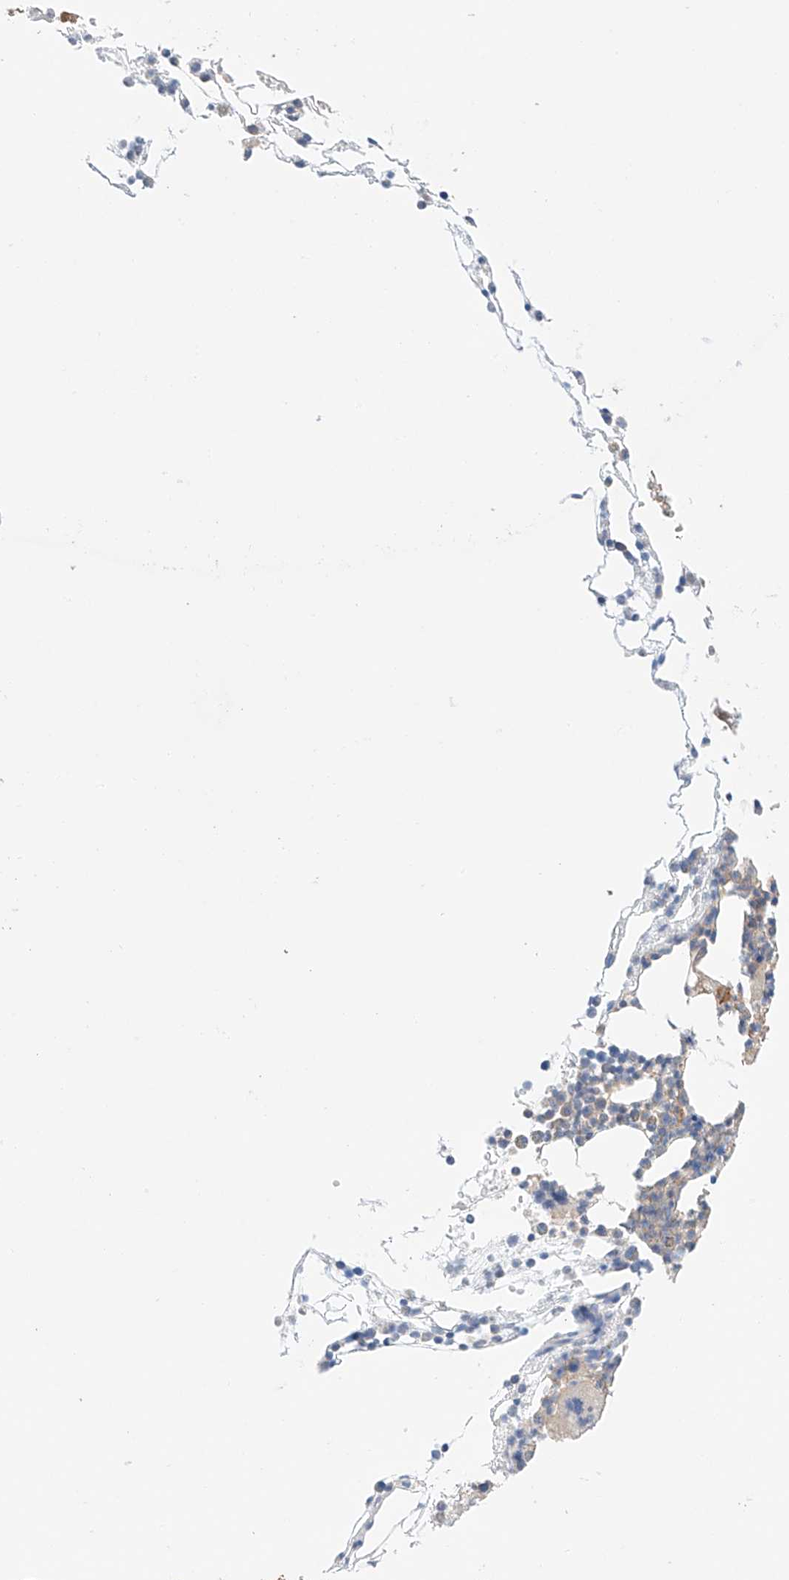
{"staining": {"intensity": "negative", "quantity": "none", "location": "none"}, "tissue": "bone marrow", "cell_type": "Hematopoietic cells", "image_type": "normal", "snomed": [{"axis": "morphology", "description": "Normal tissue, NOS"}, {"axis": "morphology", "description": "Inflammation, NOS"}, {"axis": "topography", "description": "Bone marrow"}], "caption": "Immunohistochemical staining of benign human bone marrow exhibits no significant positivity in hematopoietic cells. (IHC, brightfield microscopy, high magnification).", "gene": "PGGT1B", "patient": {"sex": "female", "age": 78}}